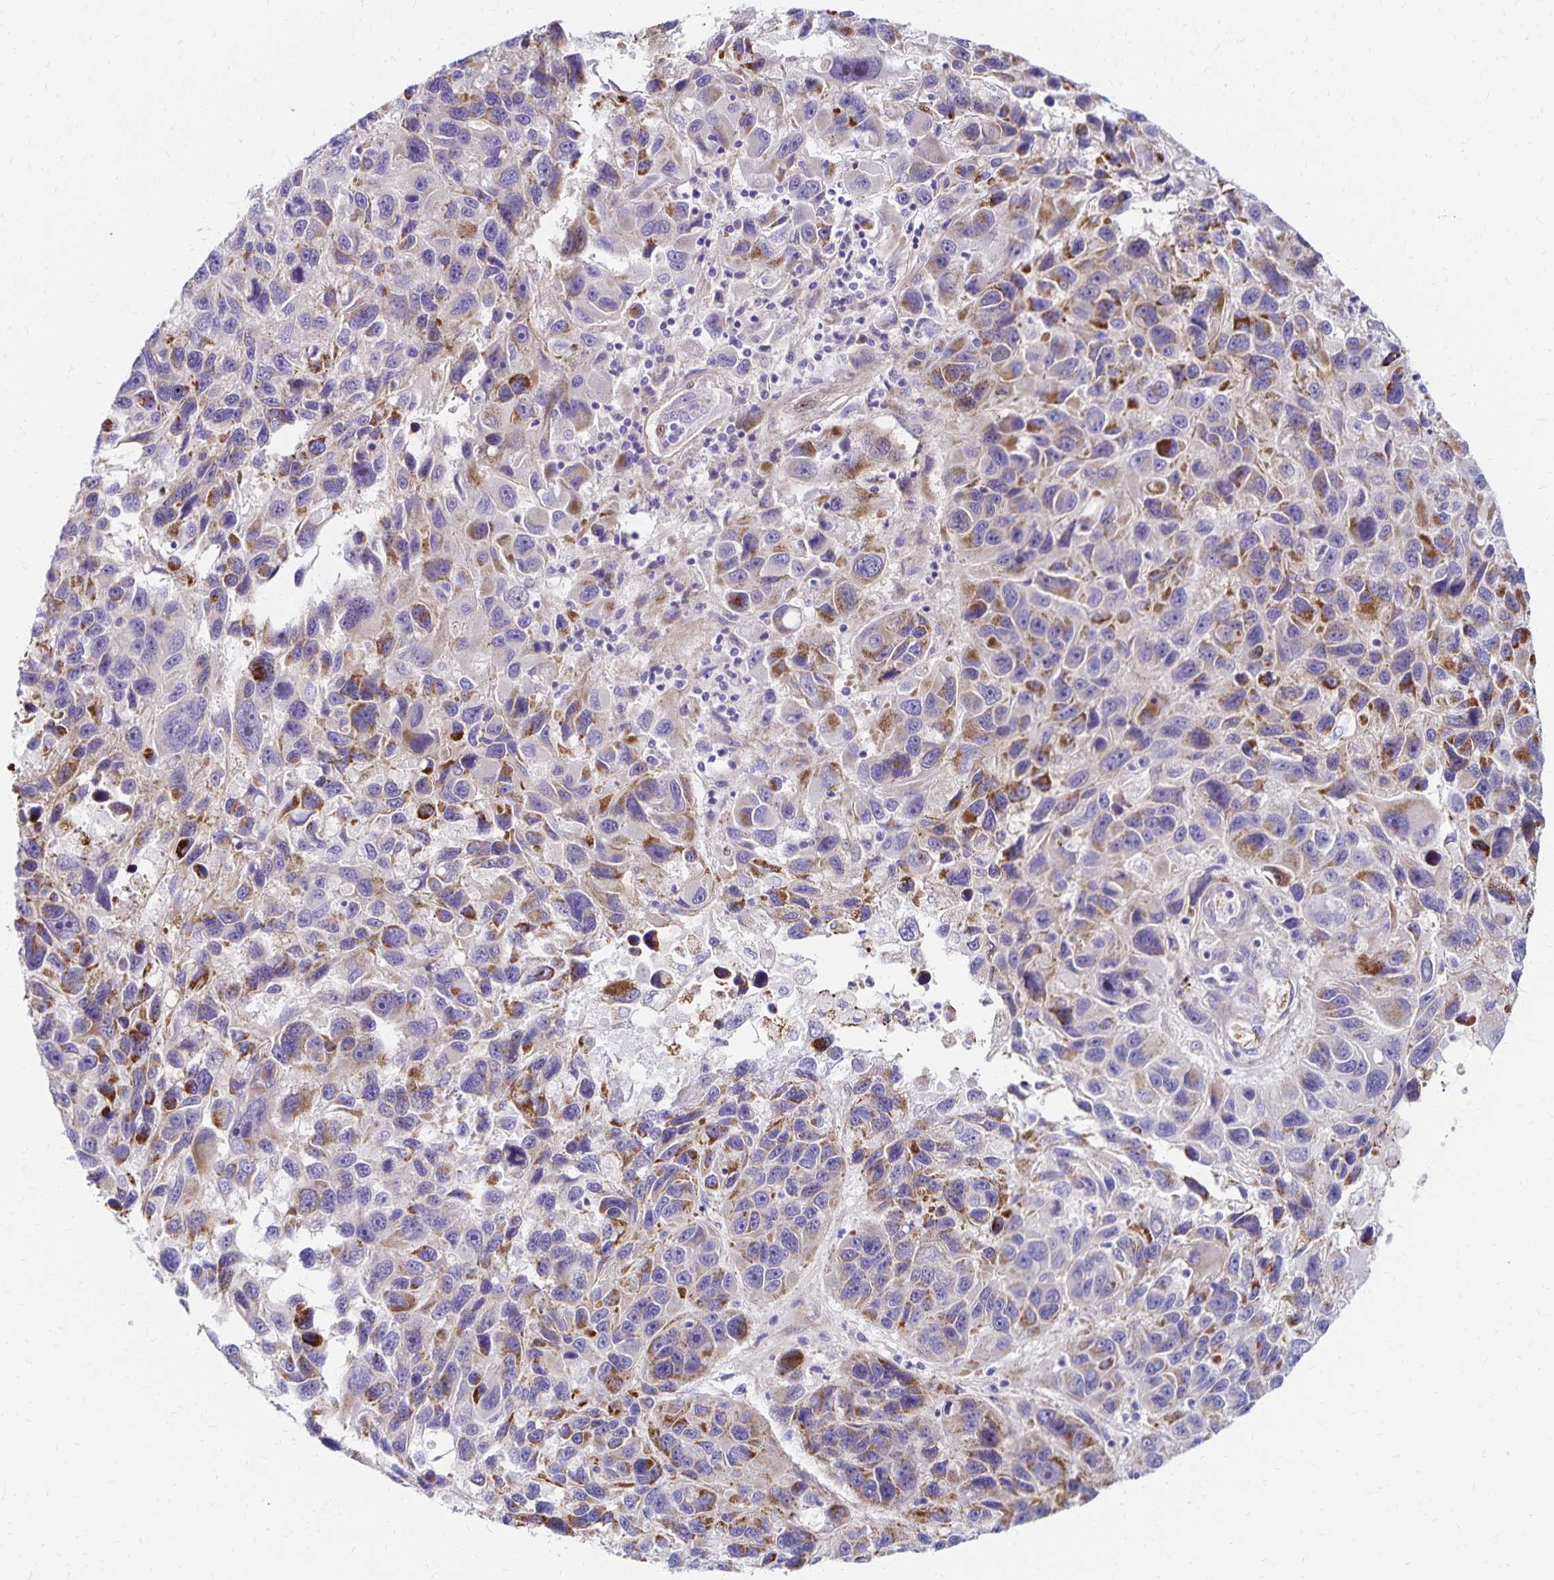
{"staining": {"intensity": "moderate", "quantity": "25%-75%", "location": "cytoplasmic/membranous"}, "tissue": "melanoma", "cell_type": "Tumor cells", "image_type": "cancer", "snomed": [{"axis": "morphology", "description": "Malignant melanoma, NOS"}, {"axis": "topography", "description": "Skin"}], "caption": "High-magnification brightfield microscopy of melanoma stained with DAB (brown) and counterstained with hematoxylin (blue). tumor cells exhibit moderate cytoplasmic/membranous staining is identified in about25%-75% of cells.", "gene": "NECAP1", "patient": {"sex": "male", "age": 53}}